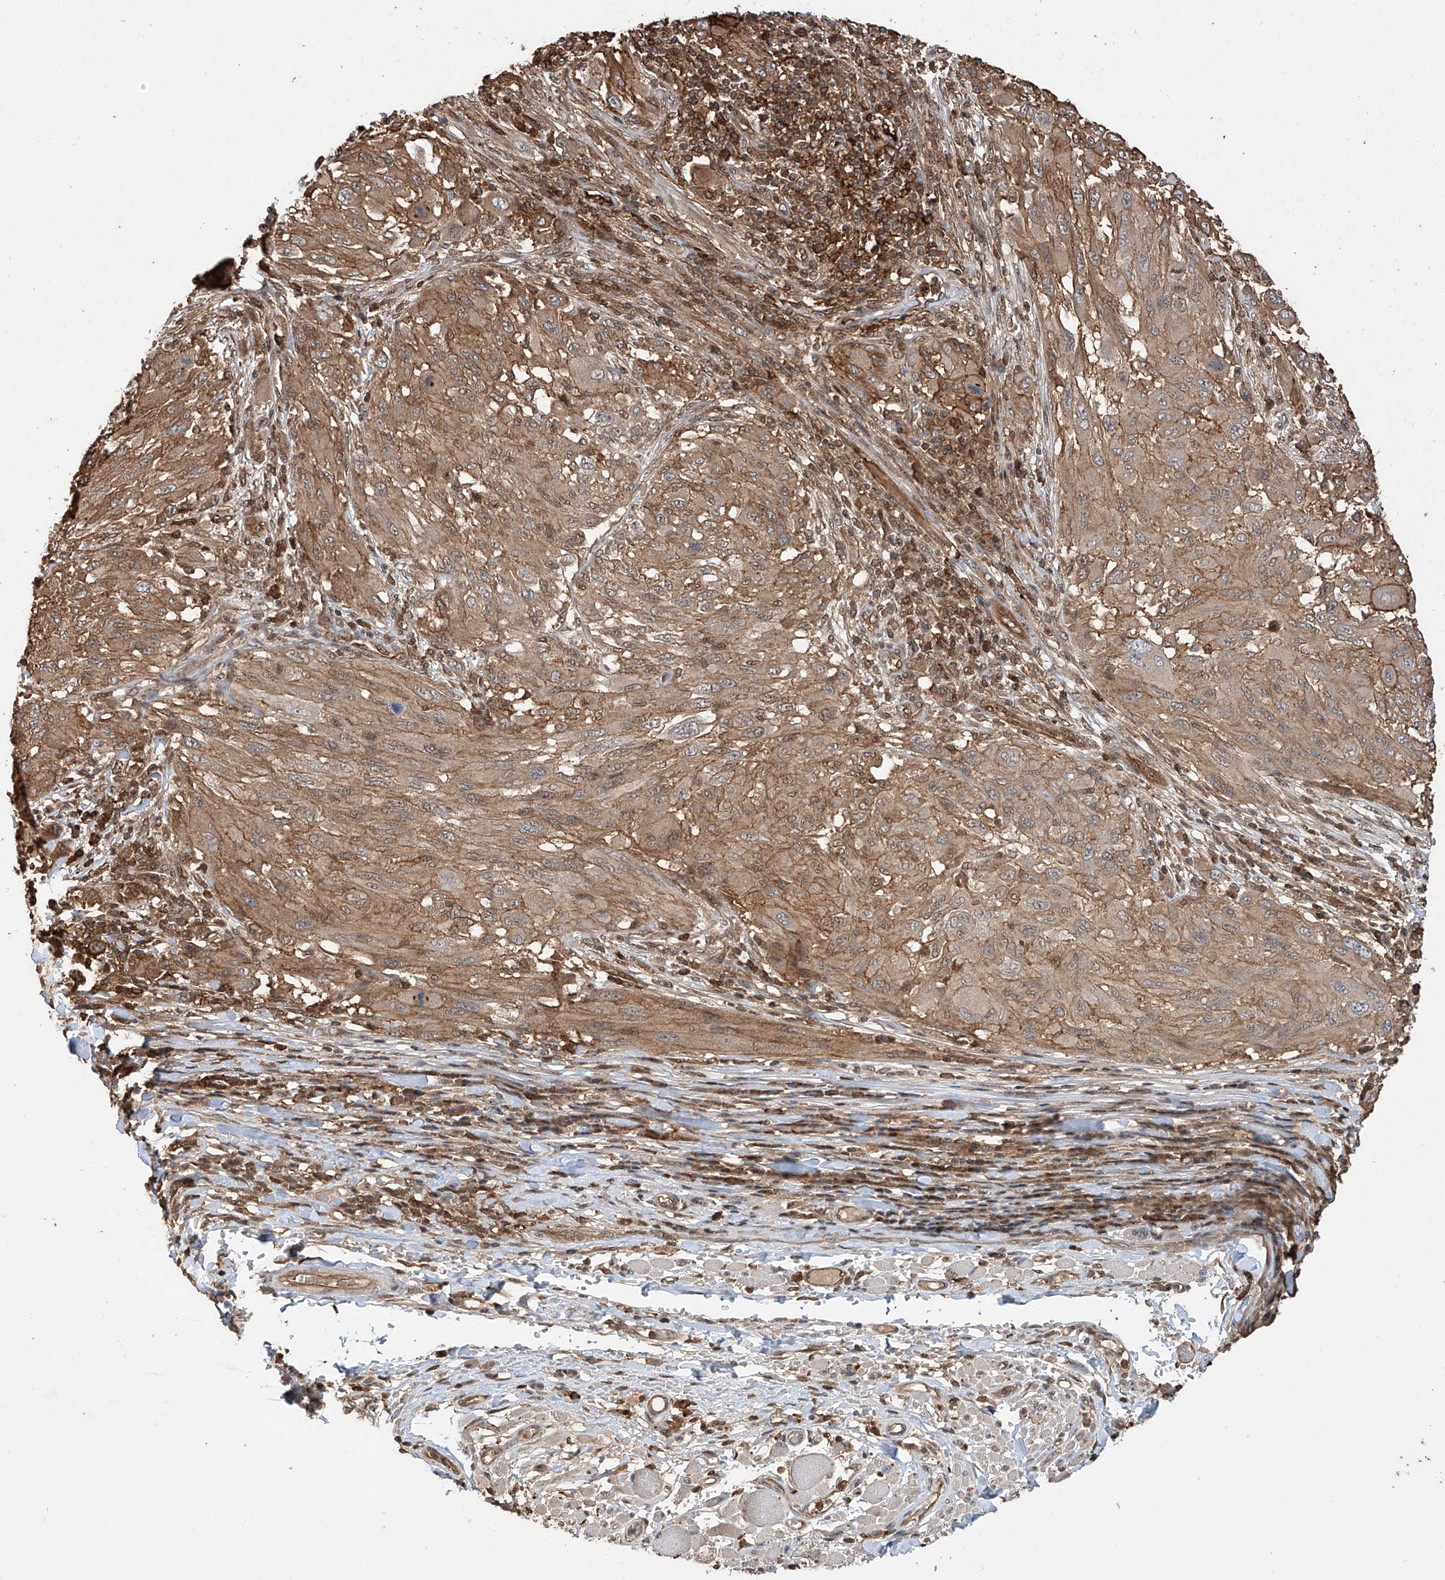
{"staining": {"intensity": "moderate", "quantity": ">75%", "location": "cytoplasmic/membranous"}, "tissue": "melanoma", "cell_type": "Tumor cells", "image_type": "cancer", "snomed": [{"axis": "morphology", "description": "Malignant melanoma, NOS"}, {"axis": "topography", "description": "Skin"}], "caption": "Brown immunohistochemical staining in human malignant melanoma displays moderate cytoplasmic/membranous expression in about >75% of tumor cells.", "gene": "RILPL2", "patient": {"sex": "female", "age": 91}}